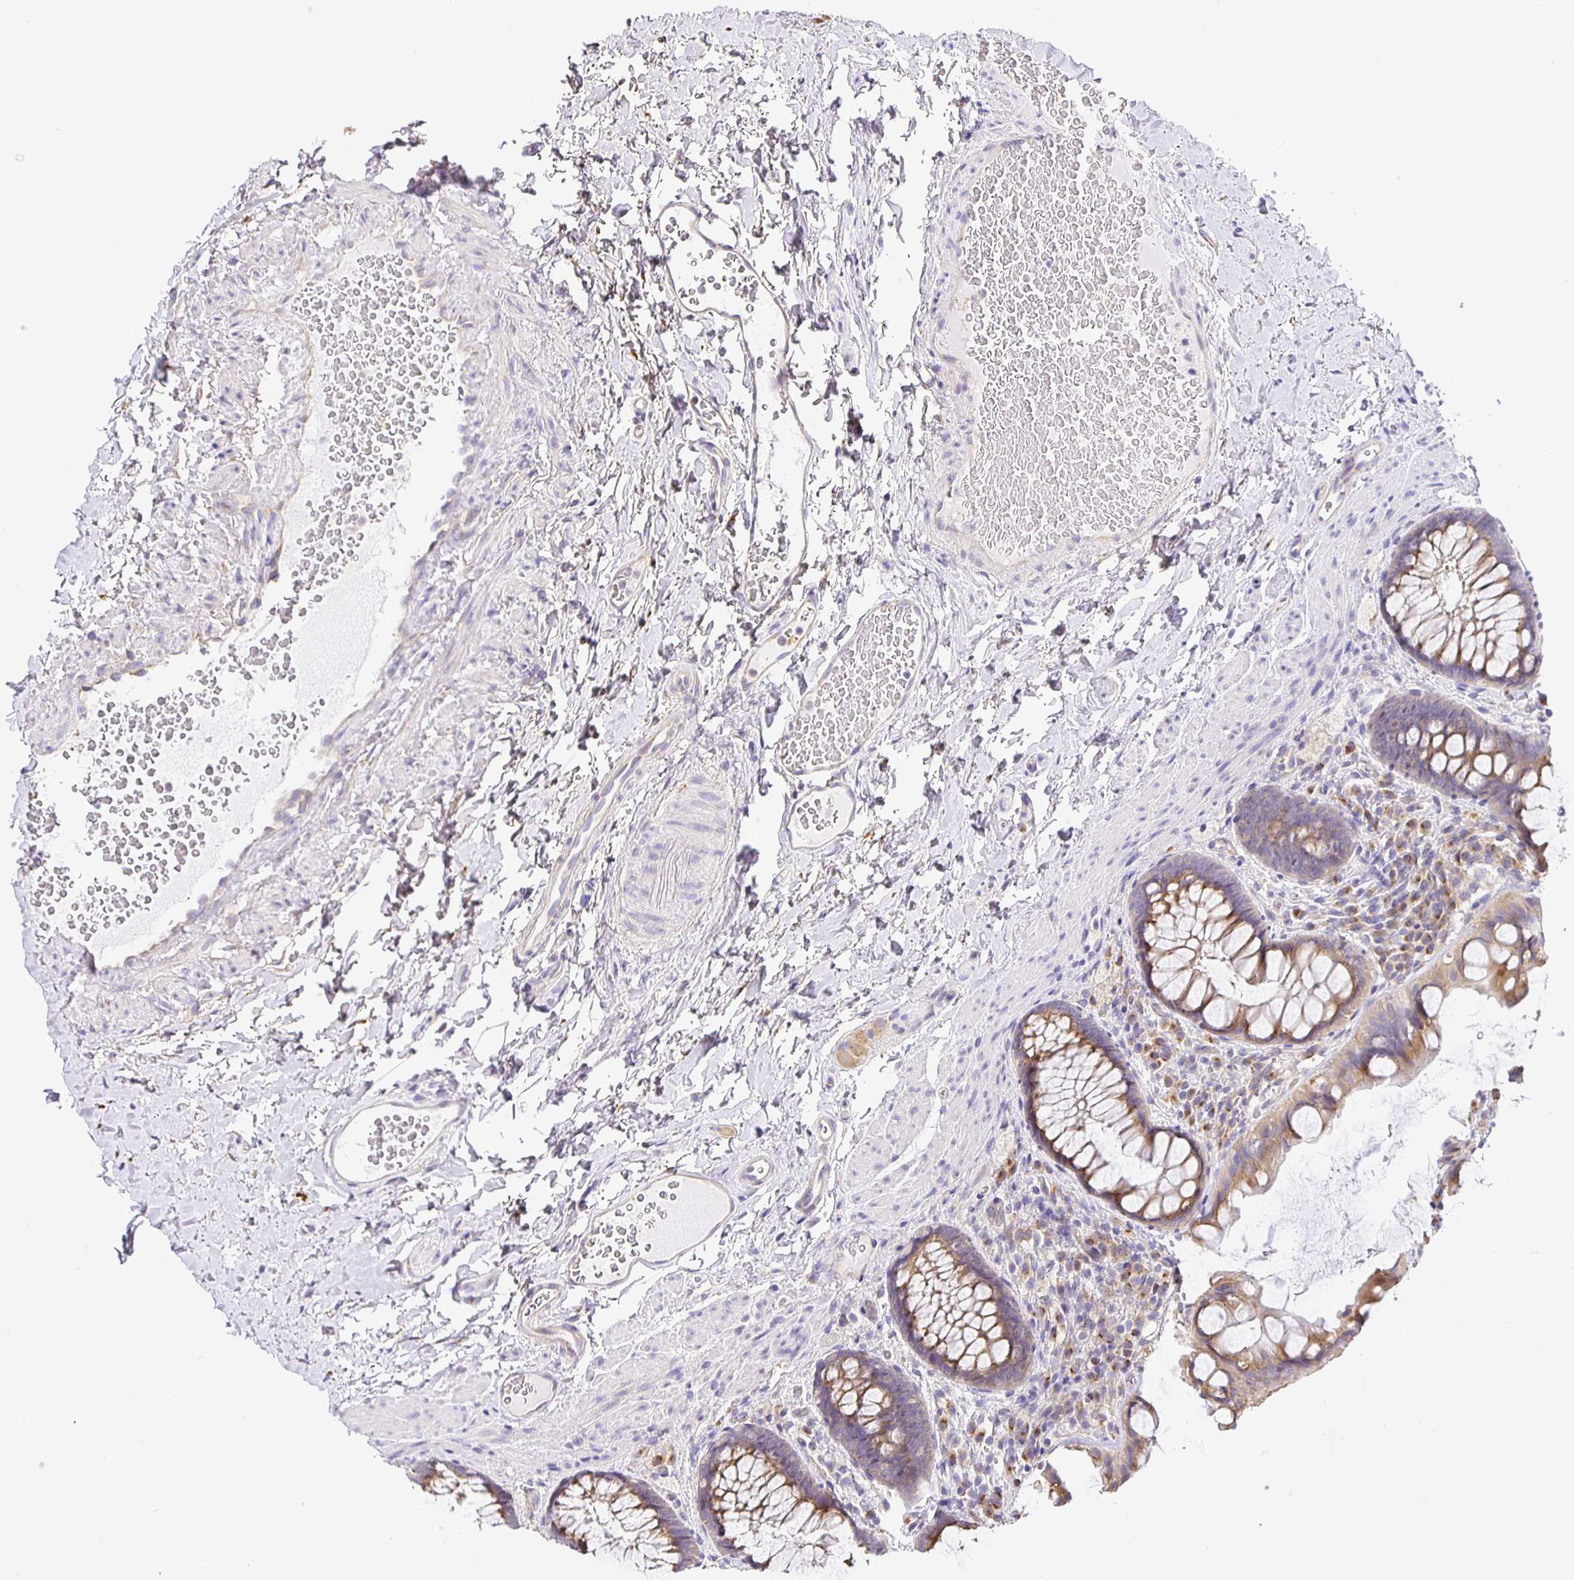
{"staining": {"intensity": "moderate", "quantity": ">75%", "location": "cytoplasmic/membranous"}, "tissue": "rectum", "cell_type": "Glandular cells", "image_type": "normal", "snomed": [{"axis": "morphology", "description": "Normal tissue, NOS"}, {"axis": "topography", "description": "Rectum"}], "caption": "Immunohistochemistry photomicrograph of unremarkable rectum stained for a protein (brown), which demonstrates medium levels of moderate cytoplasmic/membranous positivity in approximately >75% of glandular cells.", "gene": "OPALIN", "patient": {"sex": "female", "age": 69}}